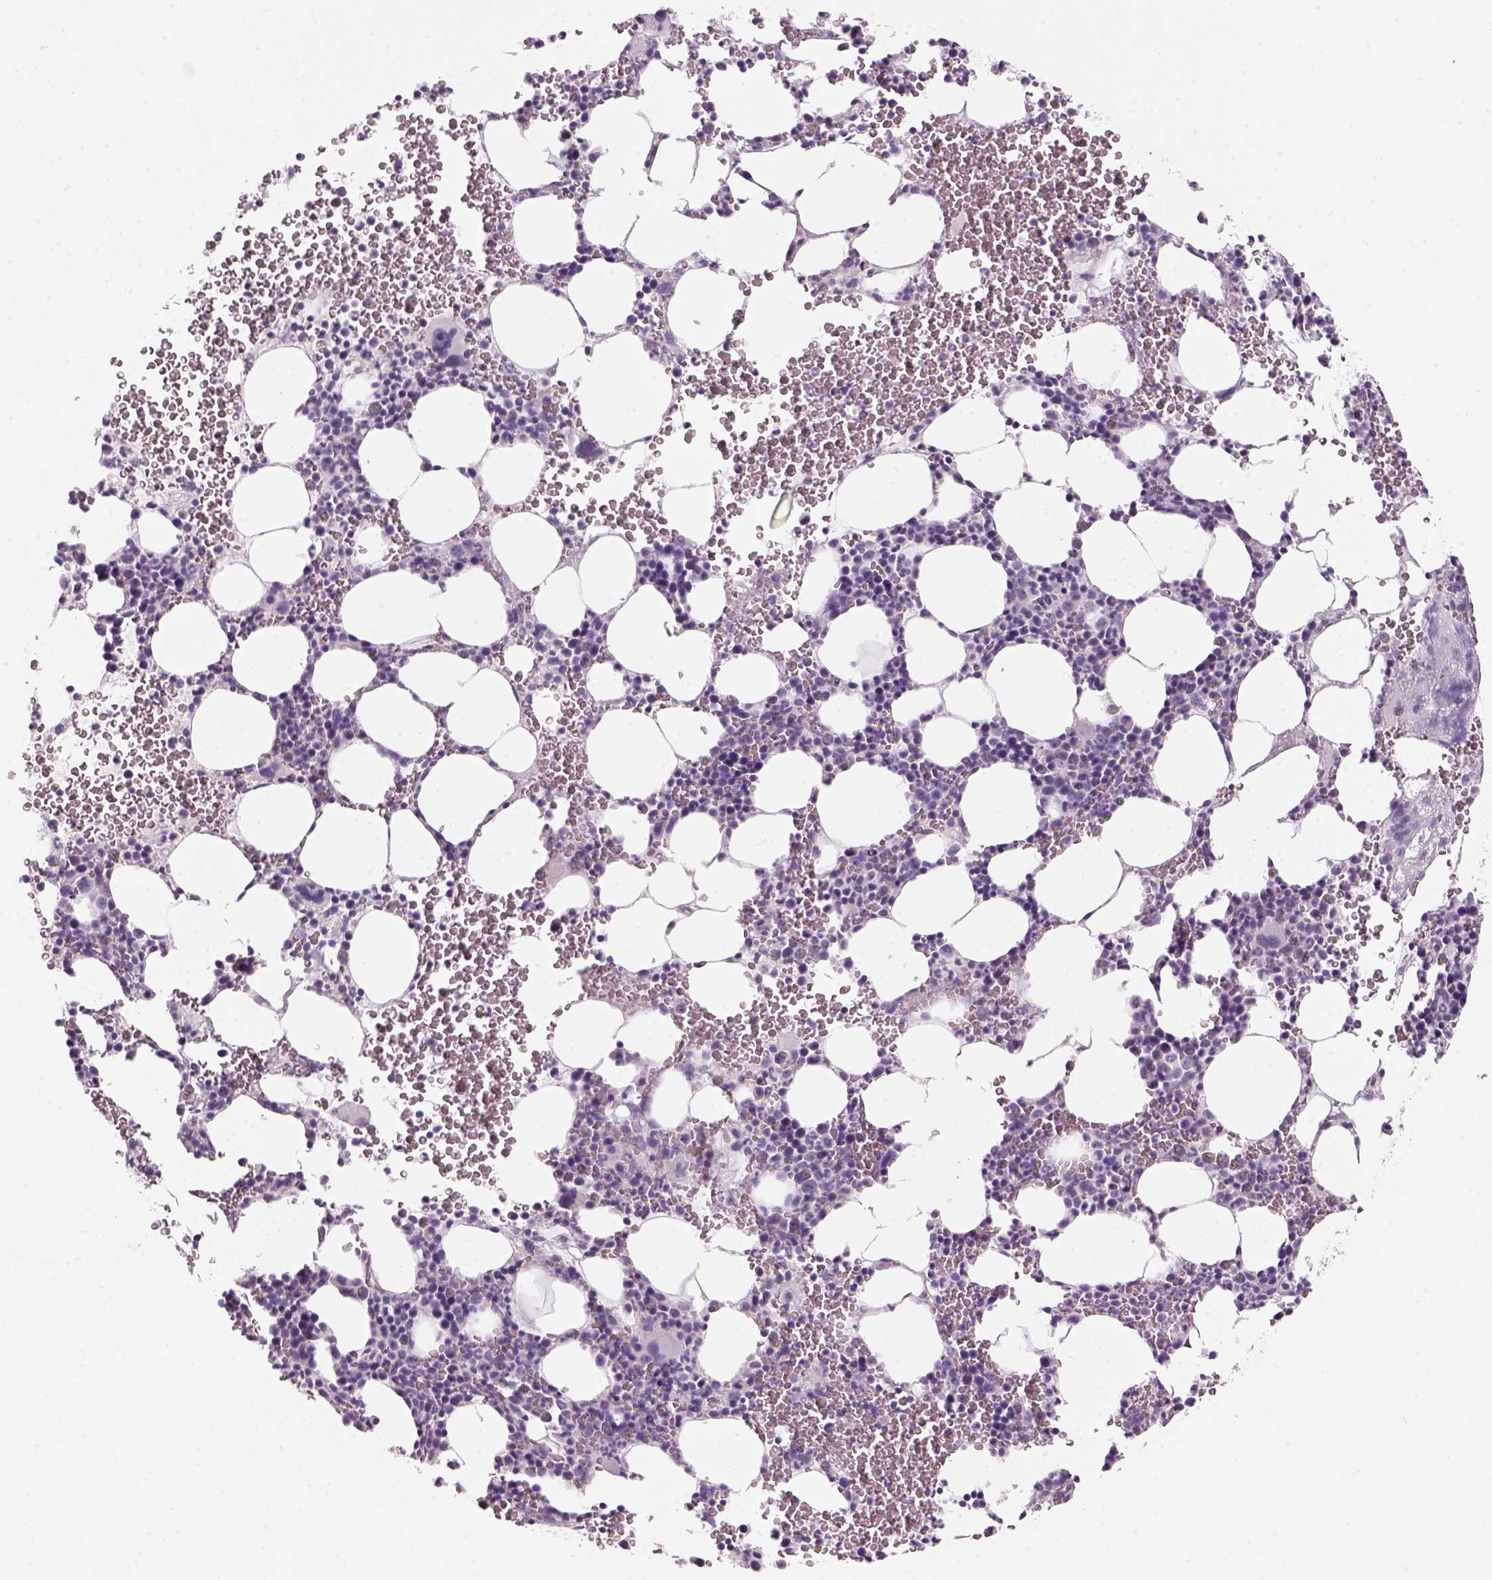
{"staining": {"intensity": "negative", "quantity": "none", "location": "none"}, "tissue": "bone marrow", "cell_type": "Hematopoietic cells", "image_type": "normal", "snomed": [{"axis": "morphology", "description": "Normal tissue, NOS"}, {"axis": "topography", "description": "Bone marrow"}], "caption": "Protein analysis of normal bone marrow exhibits no significant staining in hematopoietic cells.", "gene": "KRT25", "patient": {"sex": "male", "age": 82}}